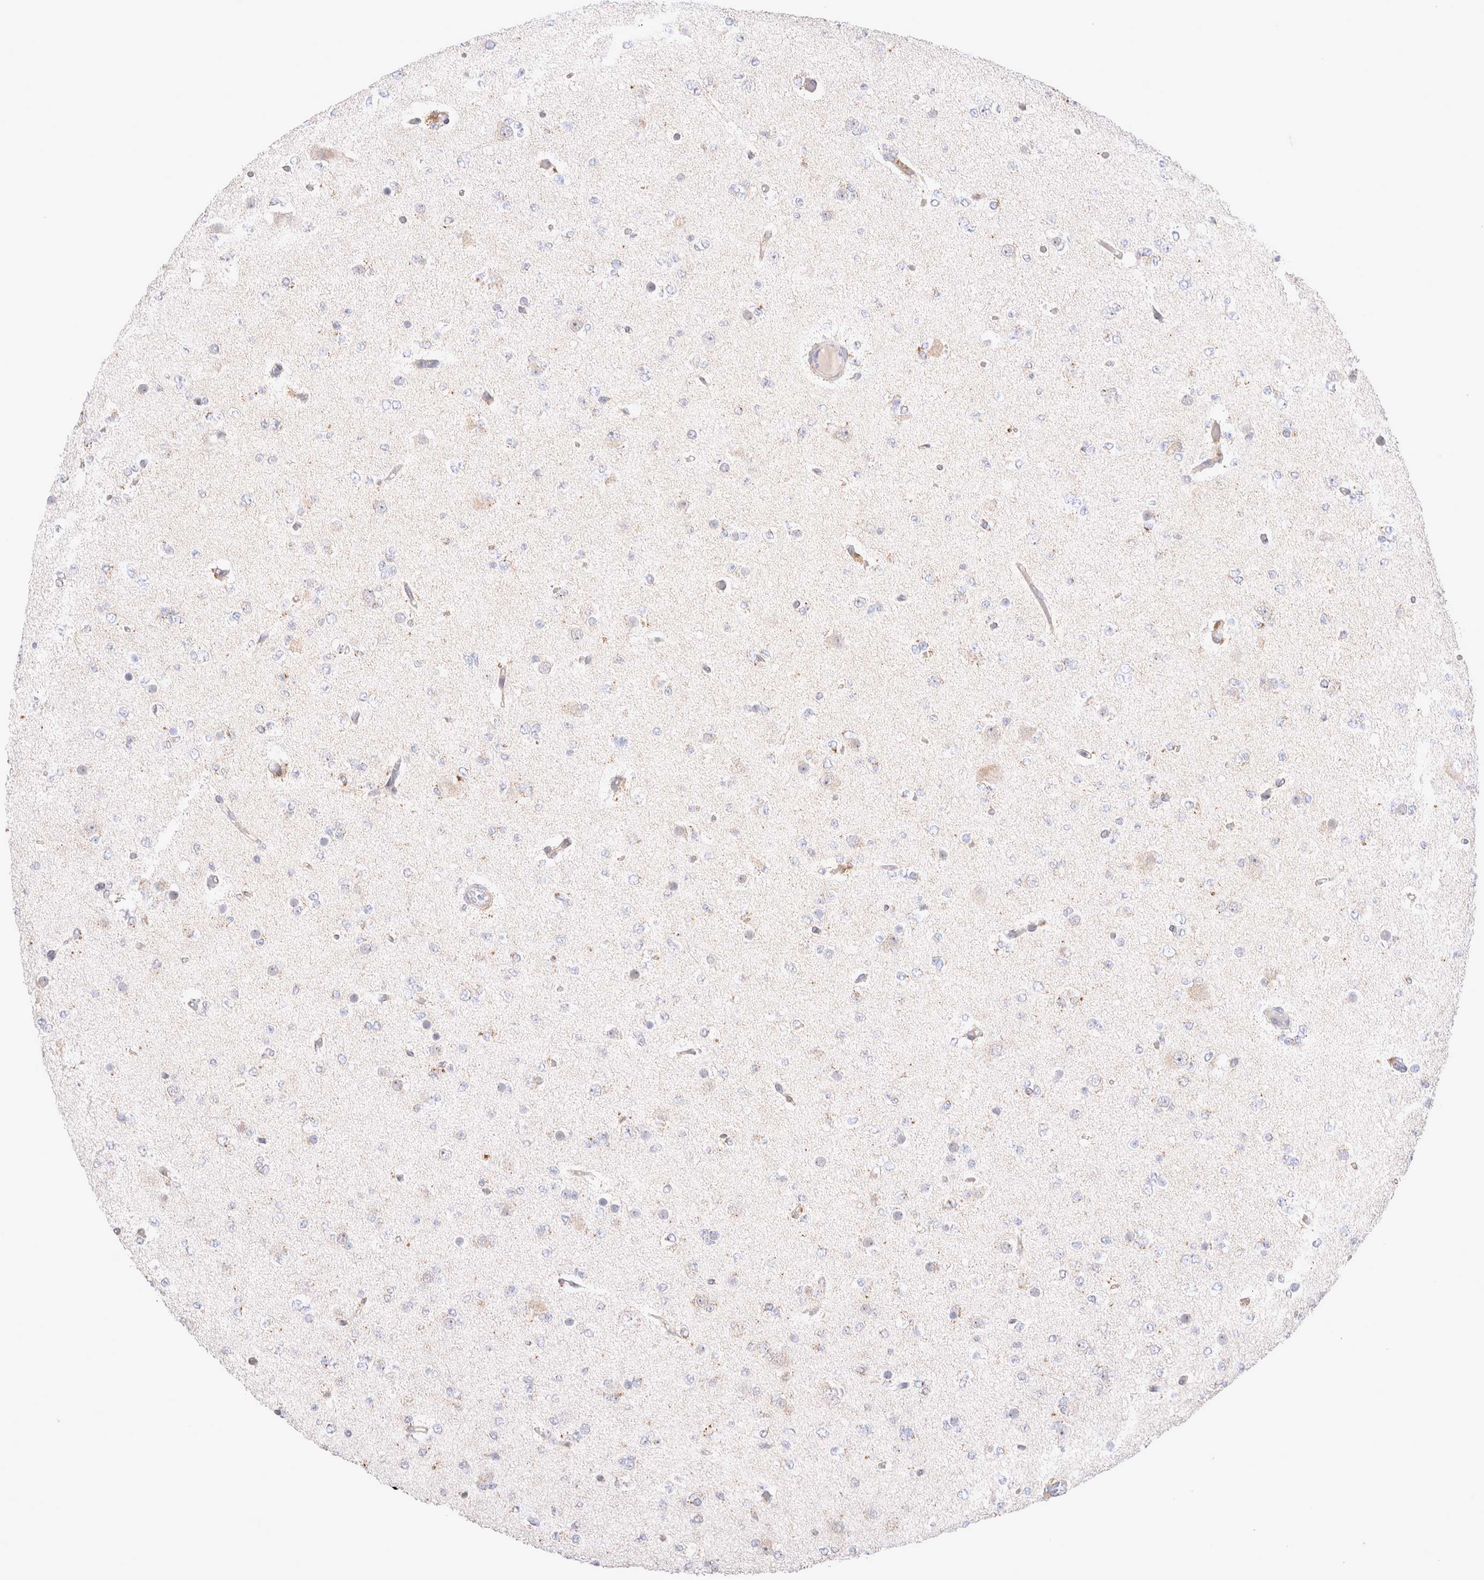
{"staining": {"intensity": "negative", "quantity": "none", "location": "none"}, "tissue": "glioma", "cell_type": "Tumor cells", "image_type": "cancer", "snomed": [{"axis": "morphology", "description": "Glioma, malignant, Low grade"}, {"axis": "topography", "description": "Brain"}], "caption": "Immunohistochemical staining of human malignant glioma (low-grade) reveals no significant expression in tumor cells.", "gene": "NPC1", "patient": {"sex": "female", "age": 22}}